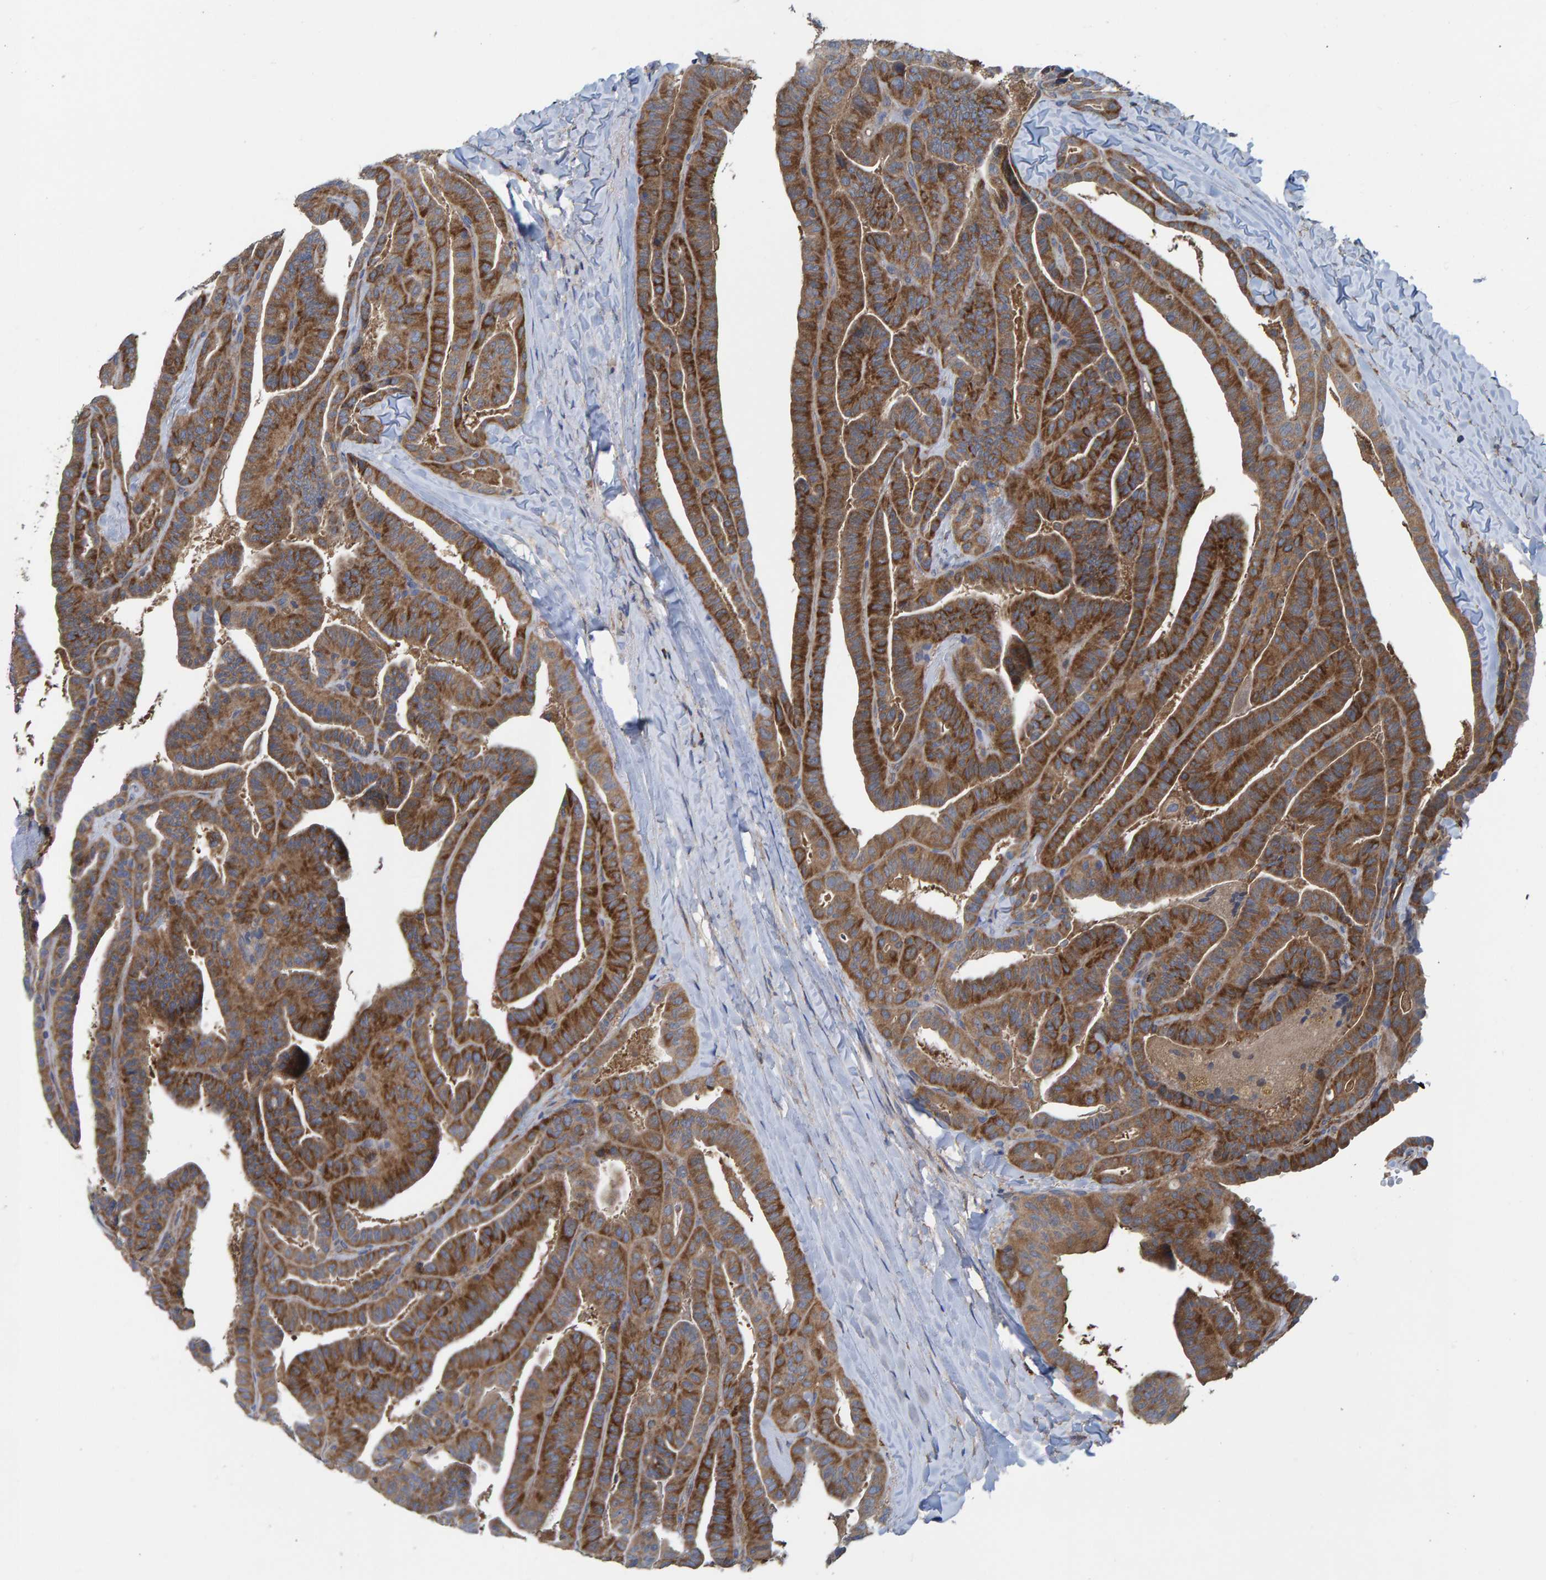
{"staining": {"intensity": "moderate", "quantity": ">75%", "location": "cytoplasmic/membranous"}, "tissue": "thyroid cancer", "cell_type": "Tumor cells", "image_type": "cancer", "snomed": [{"axis": "morphology", "description": "Papillary adenocarcinoma, NOS"}, {"axis": "topography", "description": "Thyroid gland"}], "caption": "Moderate cytoplasmic/membranous positivity for a protein is present in approximately >75% of tumor cells of papillary adenocarcinoma (thyroid) using immunohistochemistry.", "gene": "LRSAM1", "patient": {"sex": "male", "age": 77}}